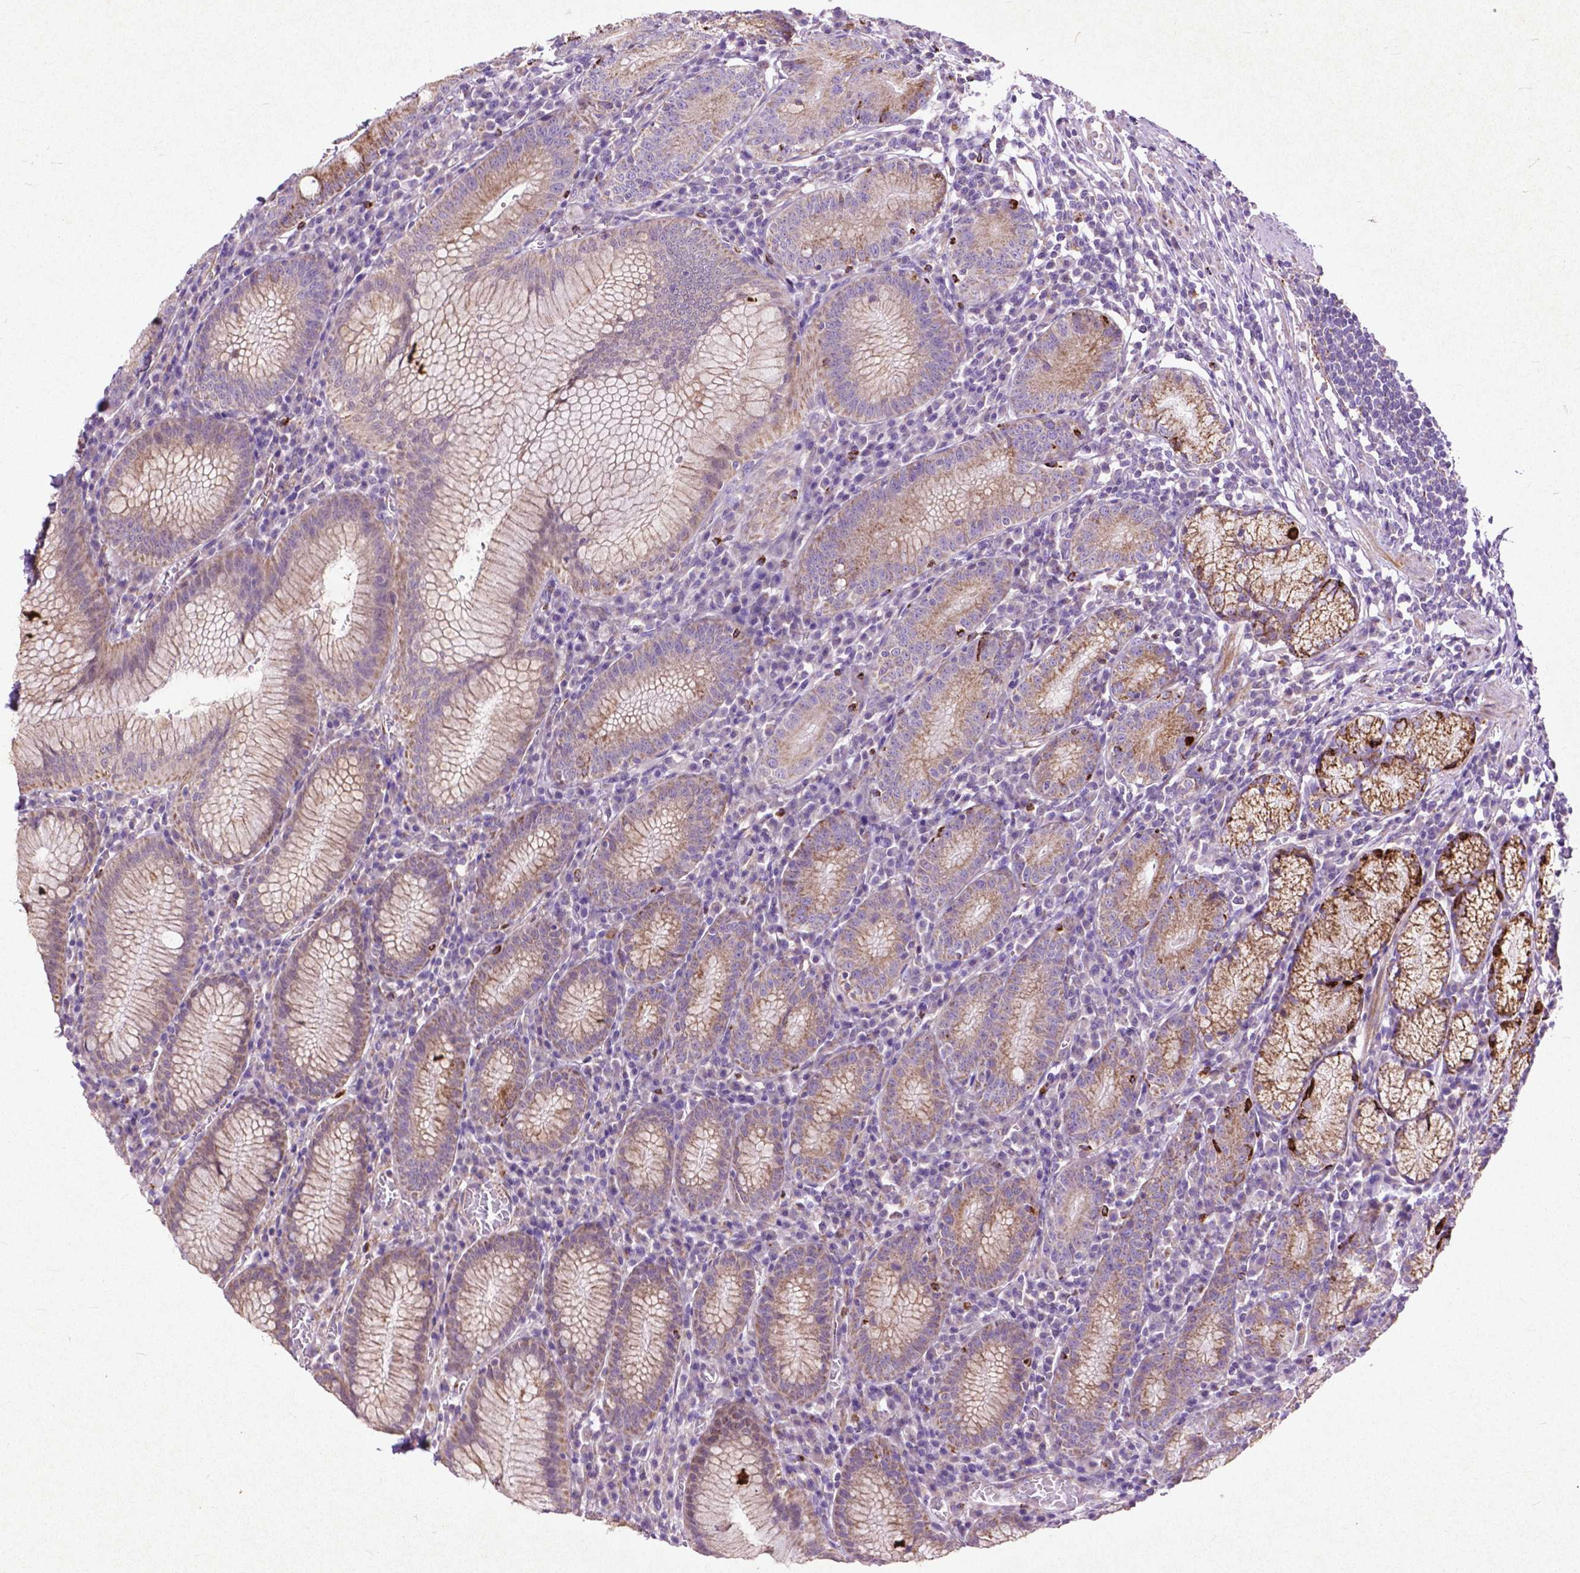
{"staining": {"intensity": "moderate", "quantity": "25%-75%", "location": "cytoplasmic/membranous"}, "tissue": "stomach", "cell_type": "Glandular cells", "image_type": "normal", "snomed": [{"axis": "morphology", "description": "Normal tissue, NOS"}, {"axis": "topography", "description": "Stomach"}], "caption": "Immunohistochemistry (IHC) of unremarkable stomach shows medium levels of moderate cytoplasmic/membranous staining in approximately 25%-75% of glandular cells.", "gene": "THEGL", "patient": {"sex": "male", "age": 55}}